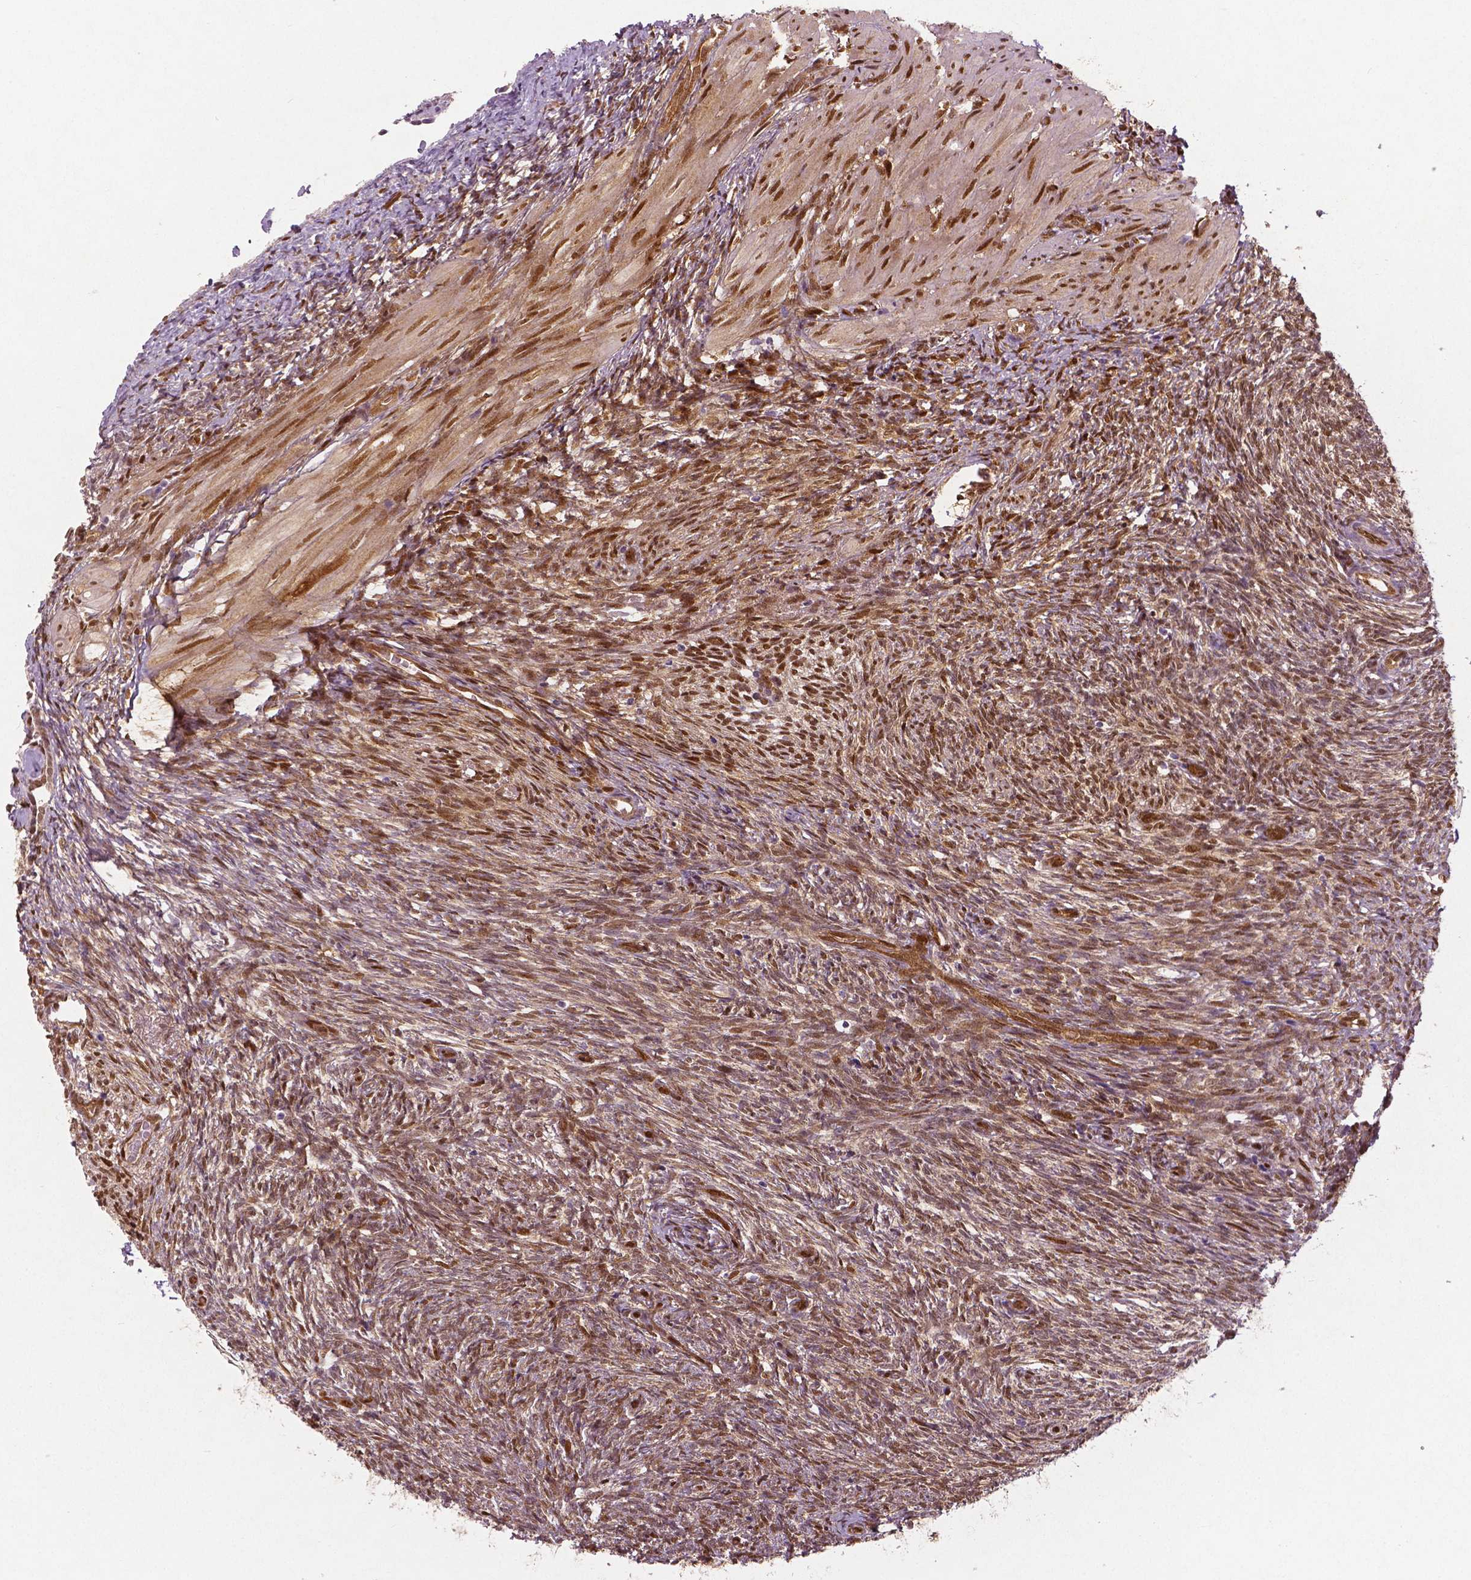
{"staining": {"intensity": "moderate", "quantity": ">75%", "location": "cytoplasmic/membranous,nuclear"}, "tissue": "ovary", "cell_type": "Follicle cells", "image_type": "normal", "snomed": [{"axis": "morphology", "description": "Normal tissue, NOS"}, {"axis": "topography", "description": "Ovary"}], "caption": "Ovary stained with immunohistochemistry demonstrates moderate cytoplasmic/membranous,nuclear expression in approximately >75% of follicle cells.", "gene": "WWTR1", "patient": {"sex": "female", "age": 46}}